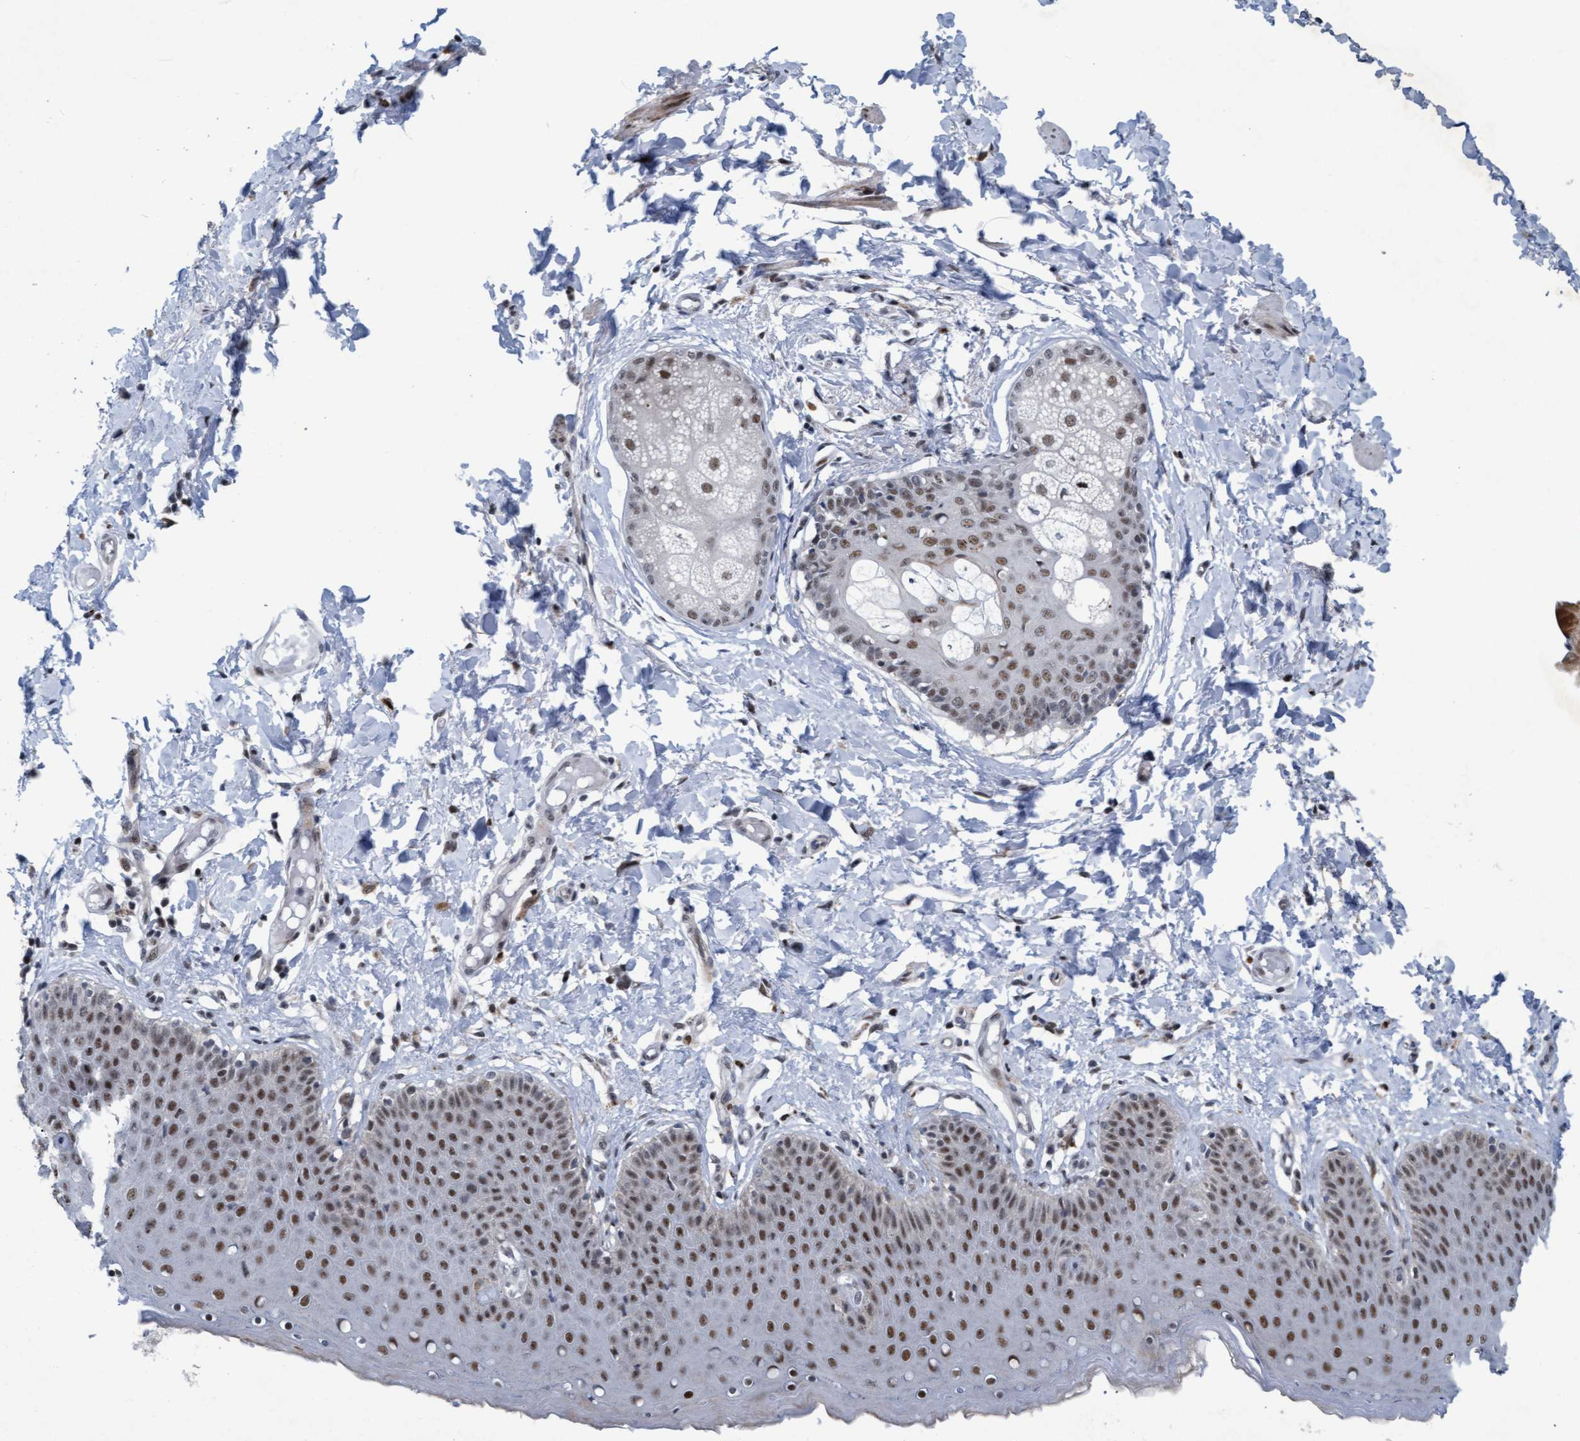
{"staining": {"intensity": "strong", "quantity": ">75%", "location": "nuclear"}, "tissue": "skin", "cell_type": "Epidermal cells", "image_type": "normal", "snomed": [{"axis": "morphology", "description": "Normal tissue, NOS"}, {"axis": "topography", "description": "Vulva"}], "caption": "Protein expression analysis of normal human skin reveals strong nuclear expression in approximately >75% of epidermal cells.", "gene": "CWC27", "patient": {"sex": "female", "age": 66}}